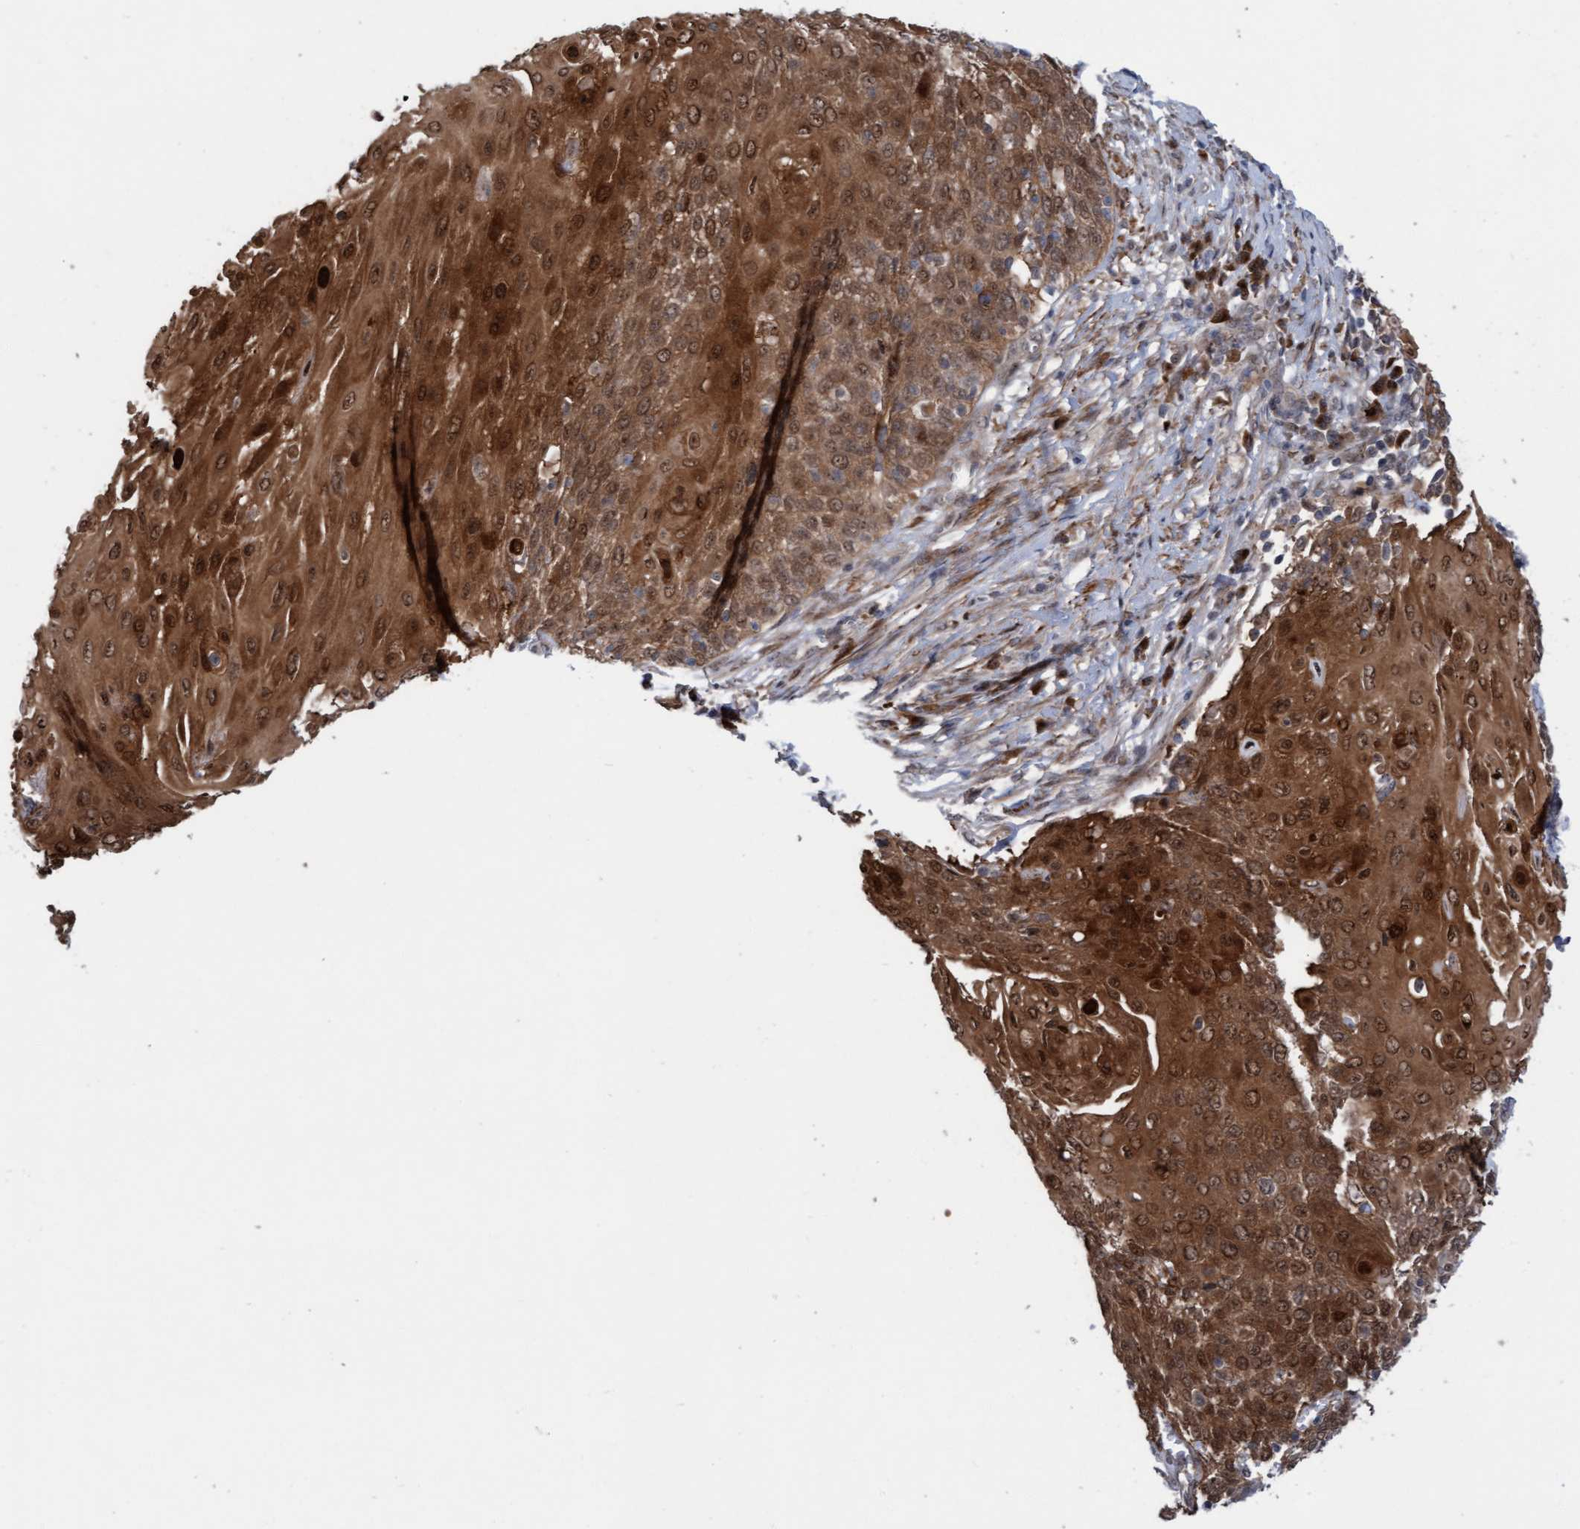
{"staining": {"intensity": "strong", "quantity": ">75%", "location": "cytoplasmic/membranous,nuclear"}, "tissue": "cervical cancer", "cell_type": "Tumor cells", "image_type": "cancer", "snomed": [{"axis": "morphology", "description": "Squamous cell carcinoma, NOS"}, {"axis": "topography", "description": "Cervix"}], "caption": "Immunohistochemical staining of human squamous cell carcinoma (cervical) displays high levels of strong cytoplasmic/membranous and nuclear protein staining in about >75% of tumor cells.", "gene": "RAP1GAP2", "patient": {"sex": "female", "age": 39}}